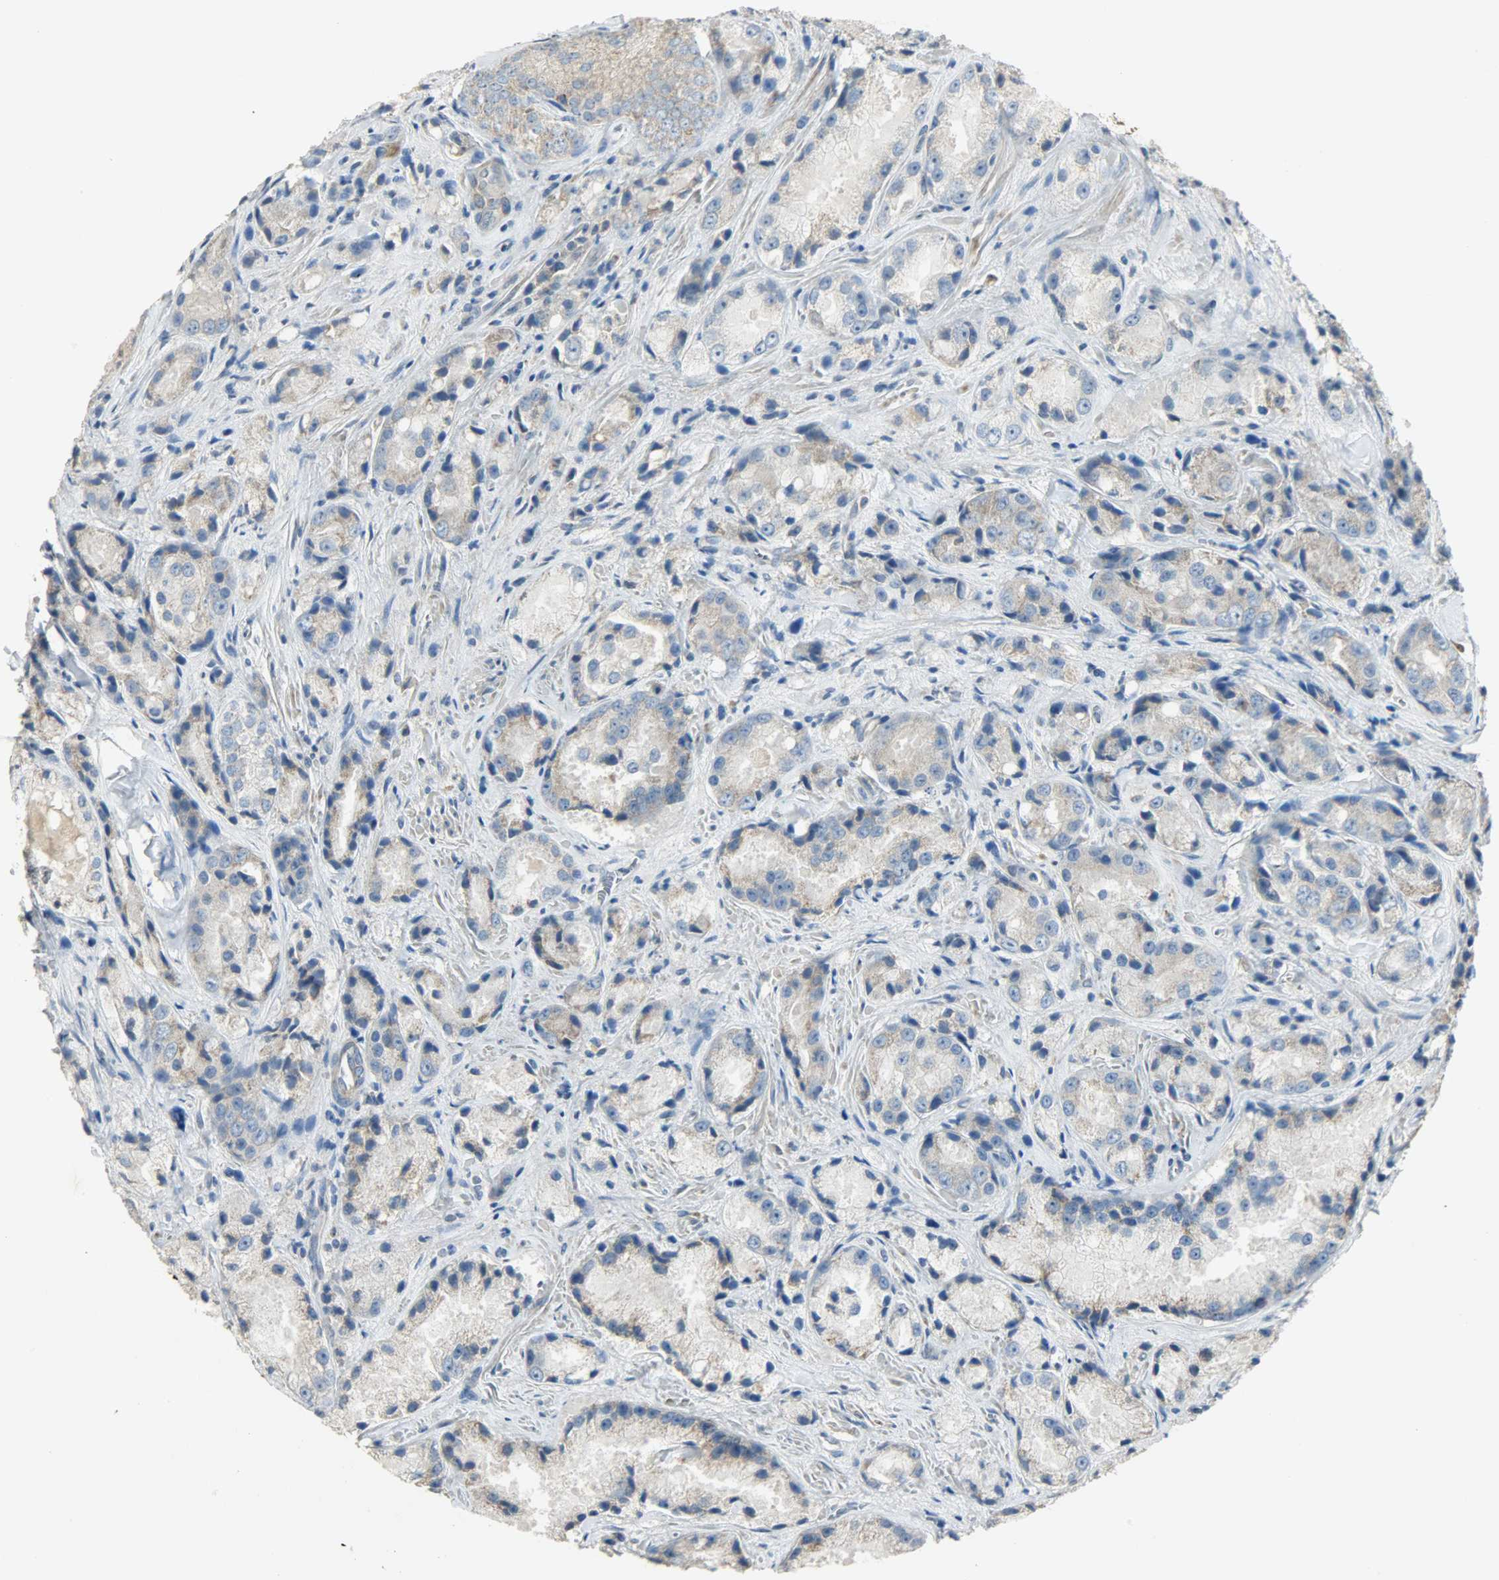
{"staining": {"intensity": "weak", "quantity": ">75%", "location": "cytoplasmic/membranous"}, "tissue": "prostate cancer", "cell_type": "Tumor cells", "image_type": "cancer", "snomed": [{"axis": "morphology", "description": "Adenocarcinoma, Low grade"}, {"axis": "topography", "description": "Prostate"}], "caption": "Immunohistochemical staining of human prostate cancer exhibits weak cytoplasmic/membranous protein staining in approximately >75% of tumor cells. (DAB IHC, brown staining for protein, blue staining for nuclei).", "gene": "NNT", "patient": {"sex": "male", "age": 64}}